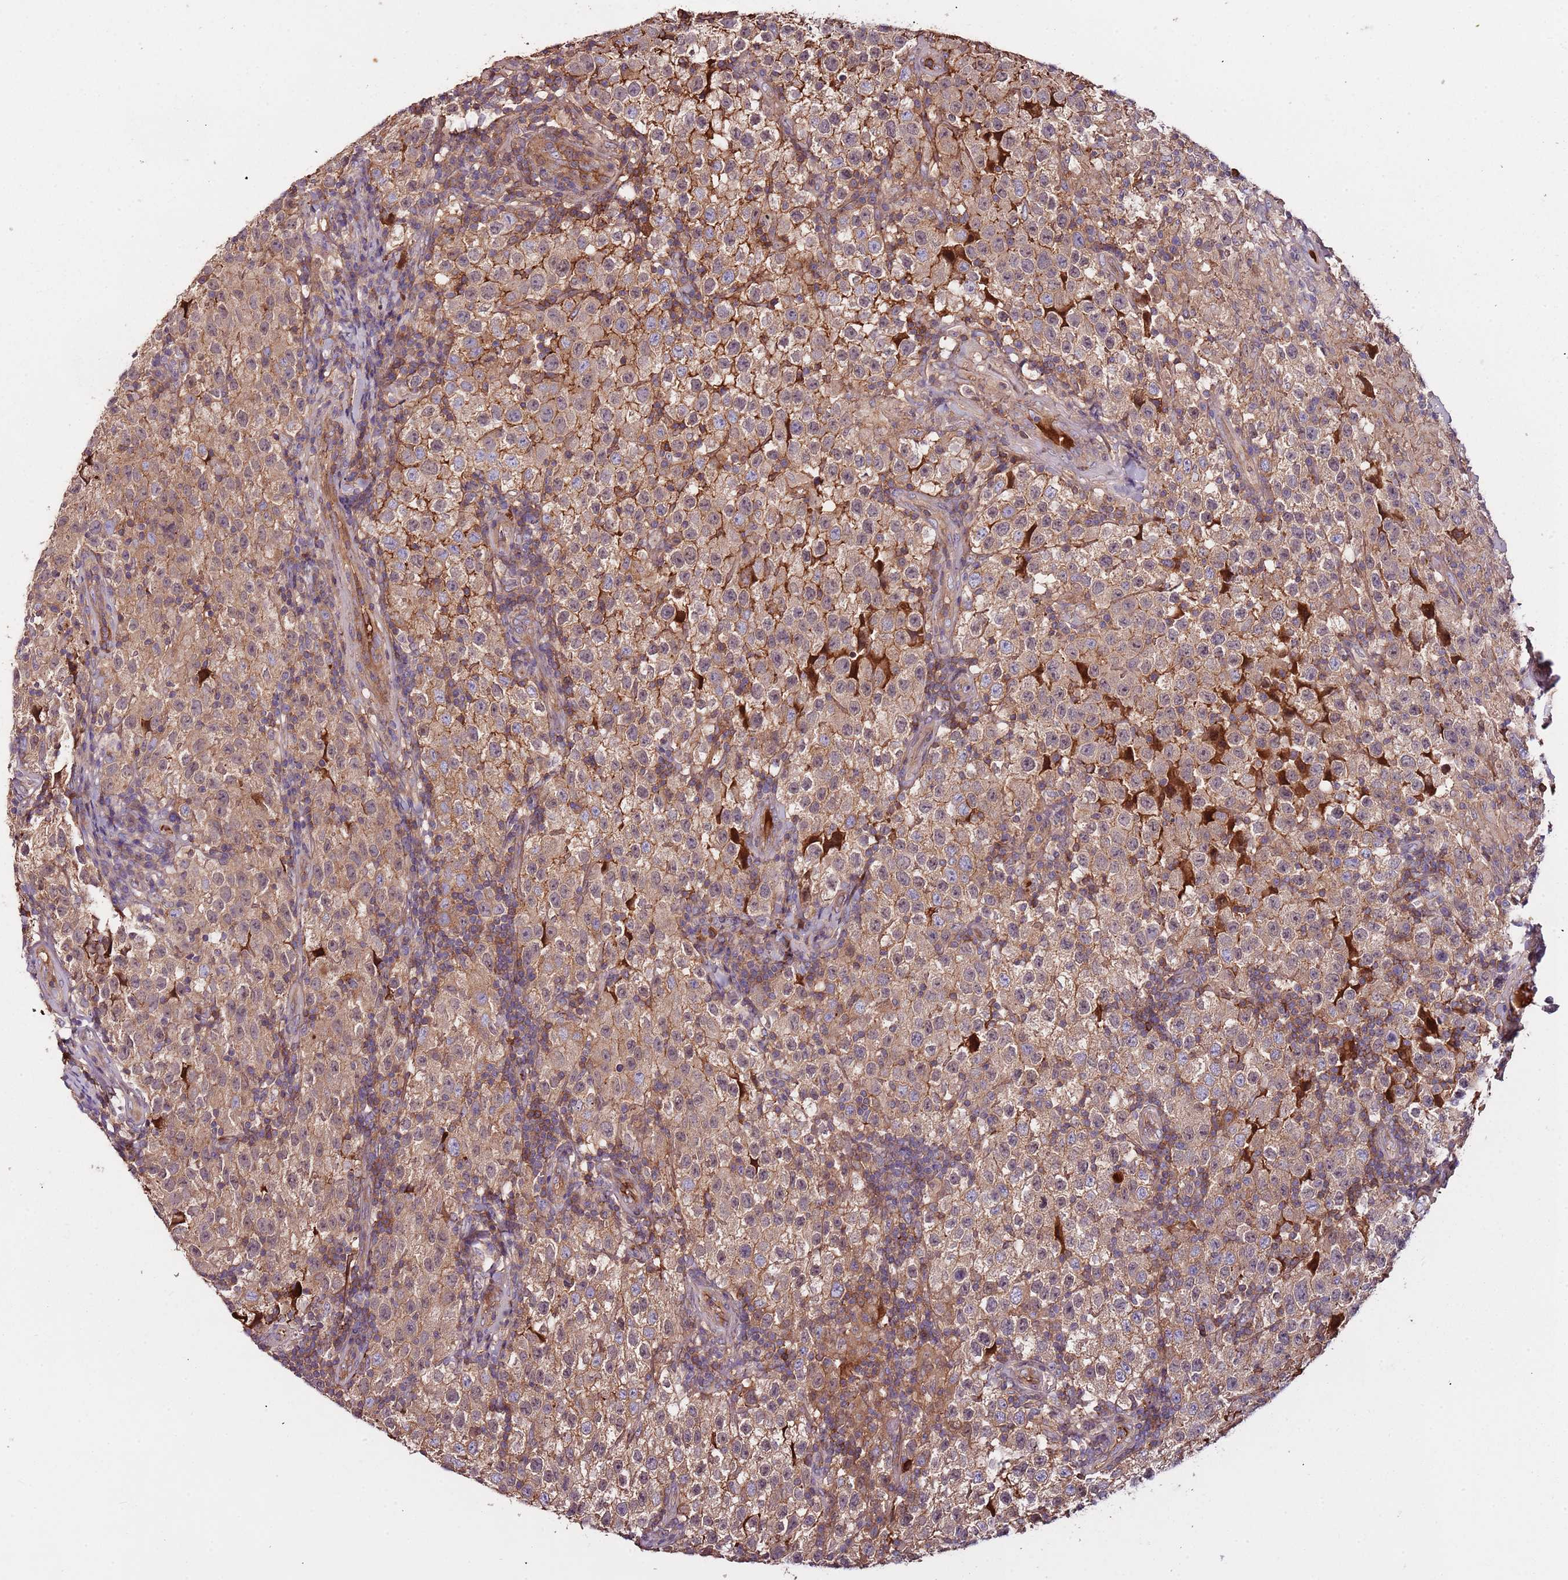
{"staining": {"intensity": "moderate", "quantity": ">75%", "location": "cytoplasmic/membranous"}, "tissue": "testis cancer", "cell_type": "Tumor cells", "image_type": "cancer", "snomed": [{"axis": "morphology", "description": "Seminoma, NOS"}, {"axis": "morphology", "description": "Carcinoma, Embryonal, NOS"}, {"axis": "topography", "description": "Testis"}], "caption": "There is medium levels of moderate cytoplasmic/membranous positivity in tumor cells of testis cancer, as demonstrated by immunohistochemical staining (brown color).", "gene": "DENR", "patient": {"sex": "male", "age": 41}}